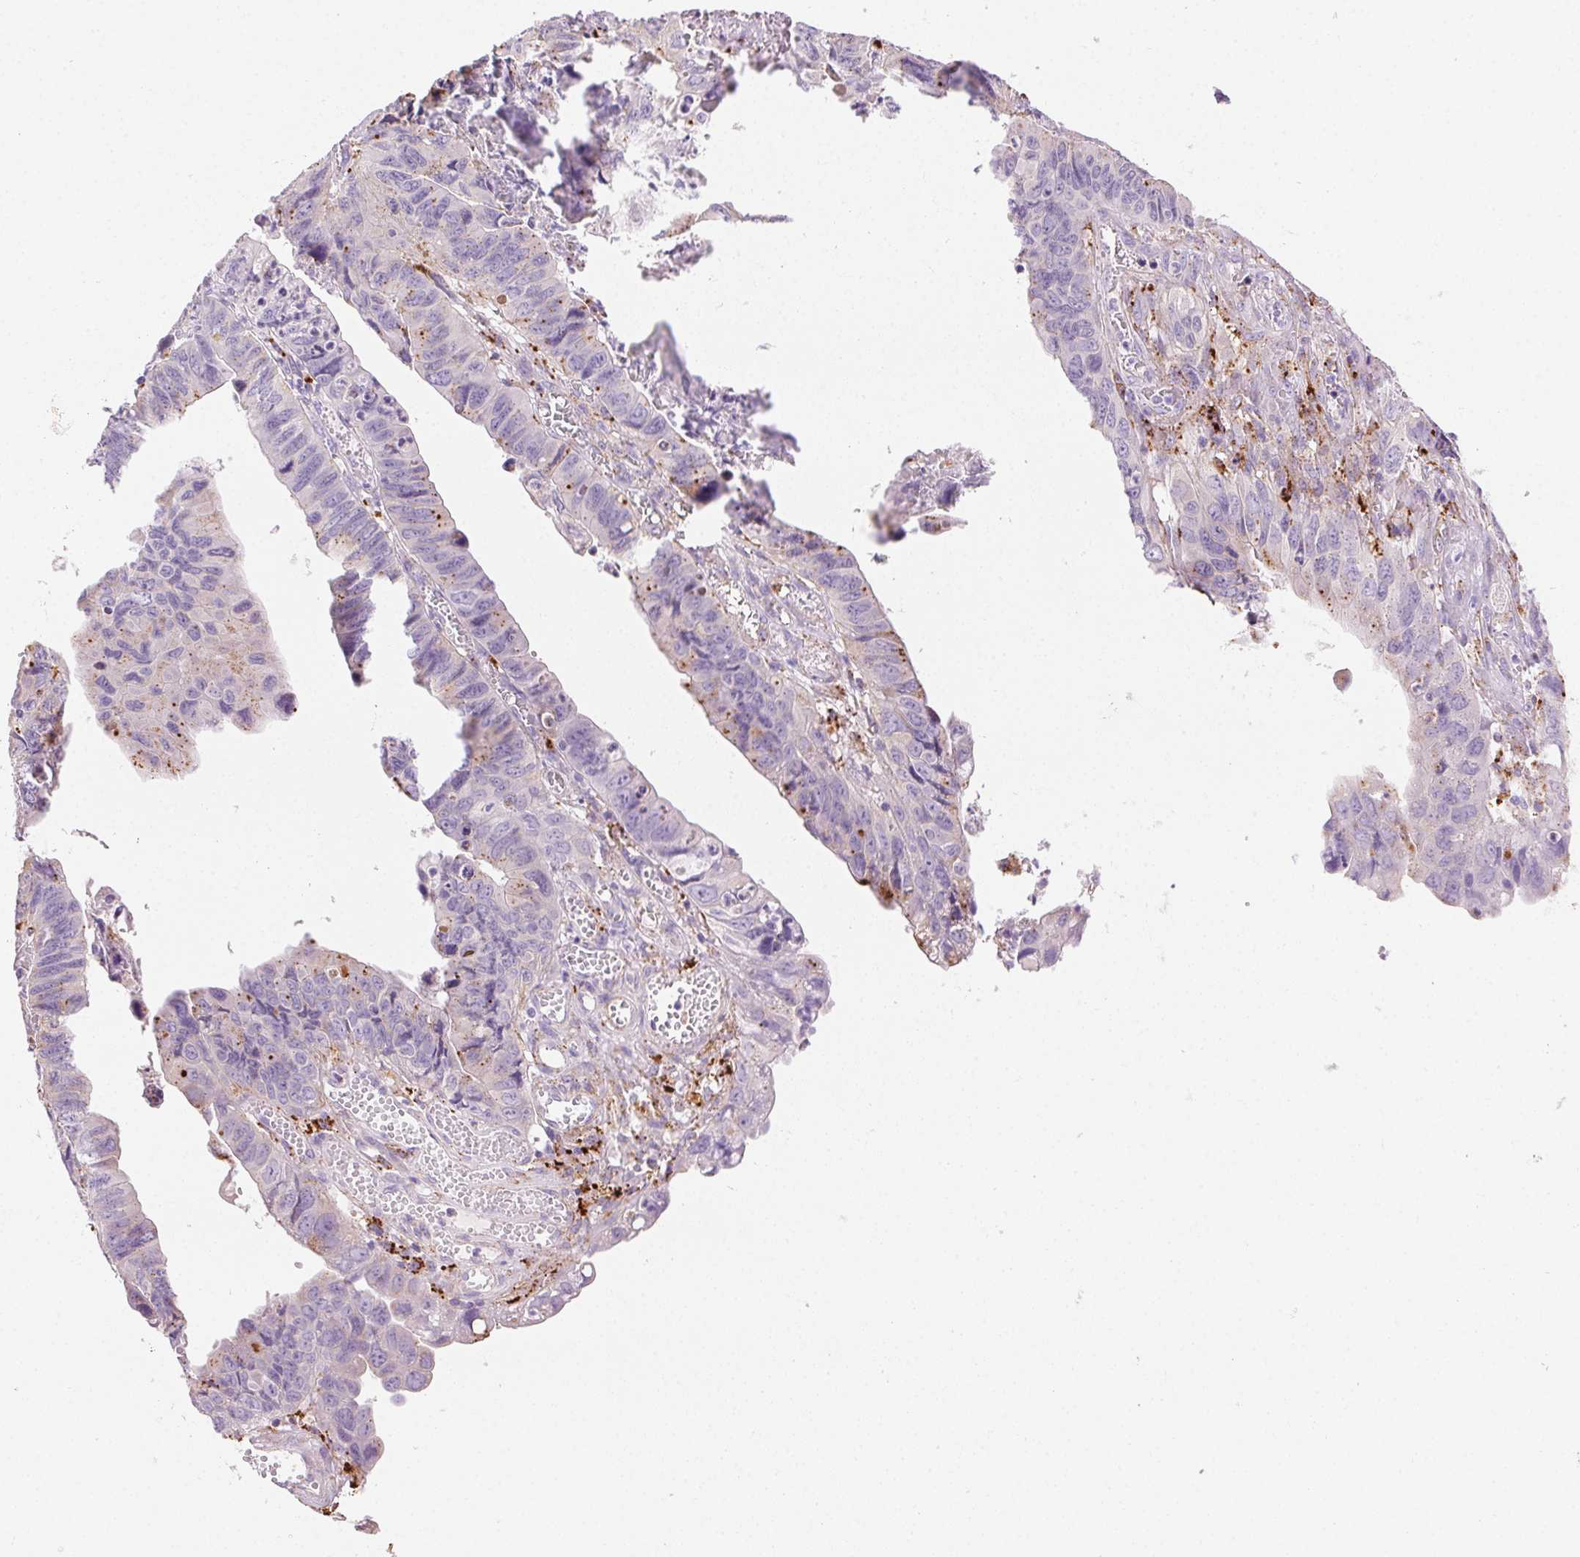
{"staining": {"intensity": "moderate", "quantity": "<25%", "location": "cytoplasmic/membranous"}, "tissue": "stomach cancer", "cell_type": "Tumor cells", "image_type": "cancer", "snomed": [{"axis": "morphology", "description": "Adenocarcinoma, NOS"}, {"axis": "topography", "description": "Stomach, lower"}], "caption": "Approximately <25% of tumor cells in stomach cancer show moderate cytoplasmic/membranous protein expression as visualized by brown immunohistochemical staining.", "gene": "SCPEP1", "patient": {"sex": "male", "age": 77}}